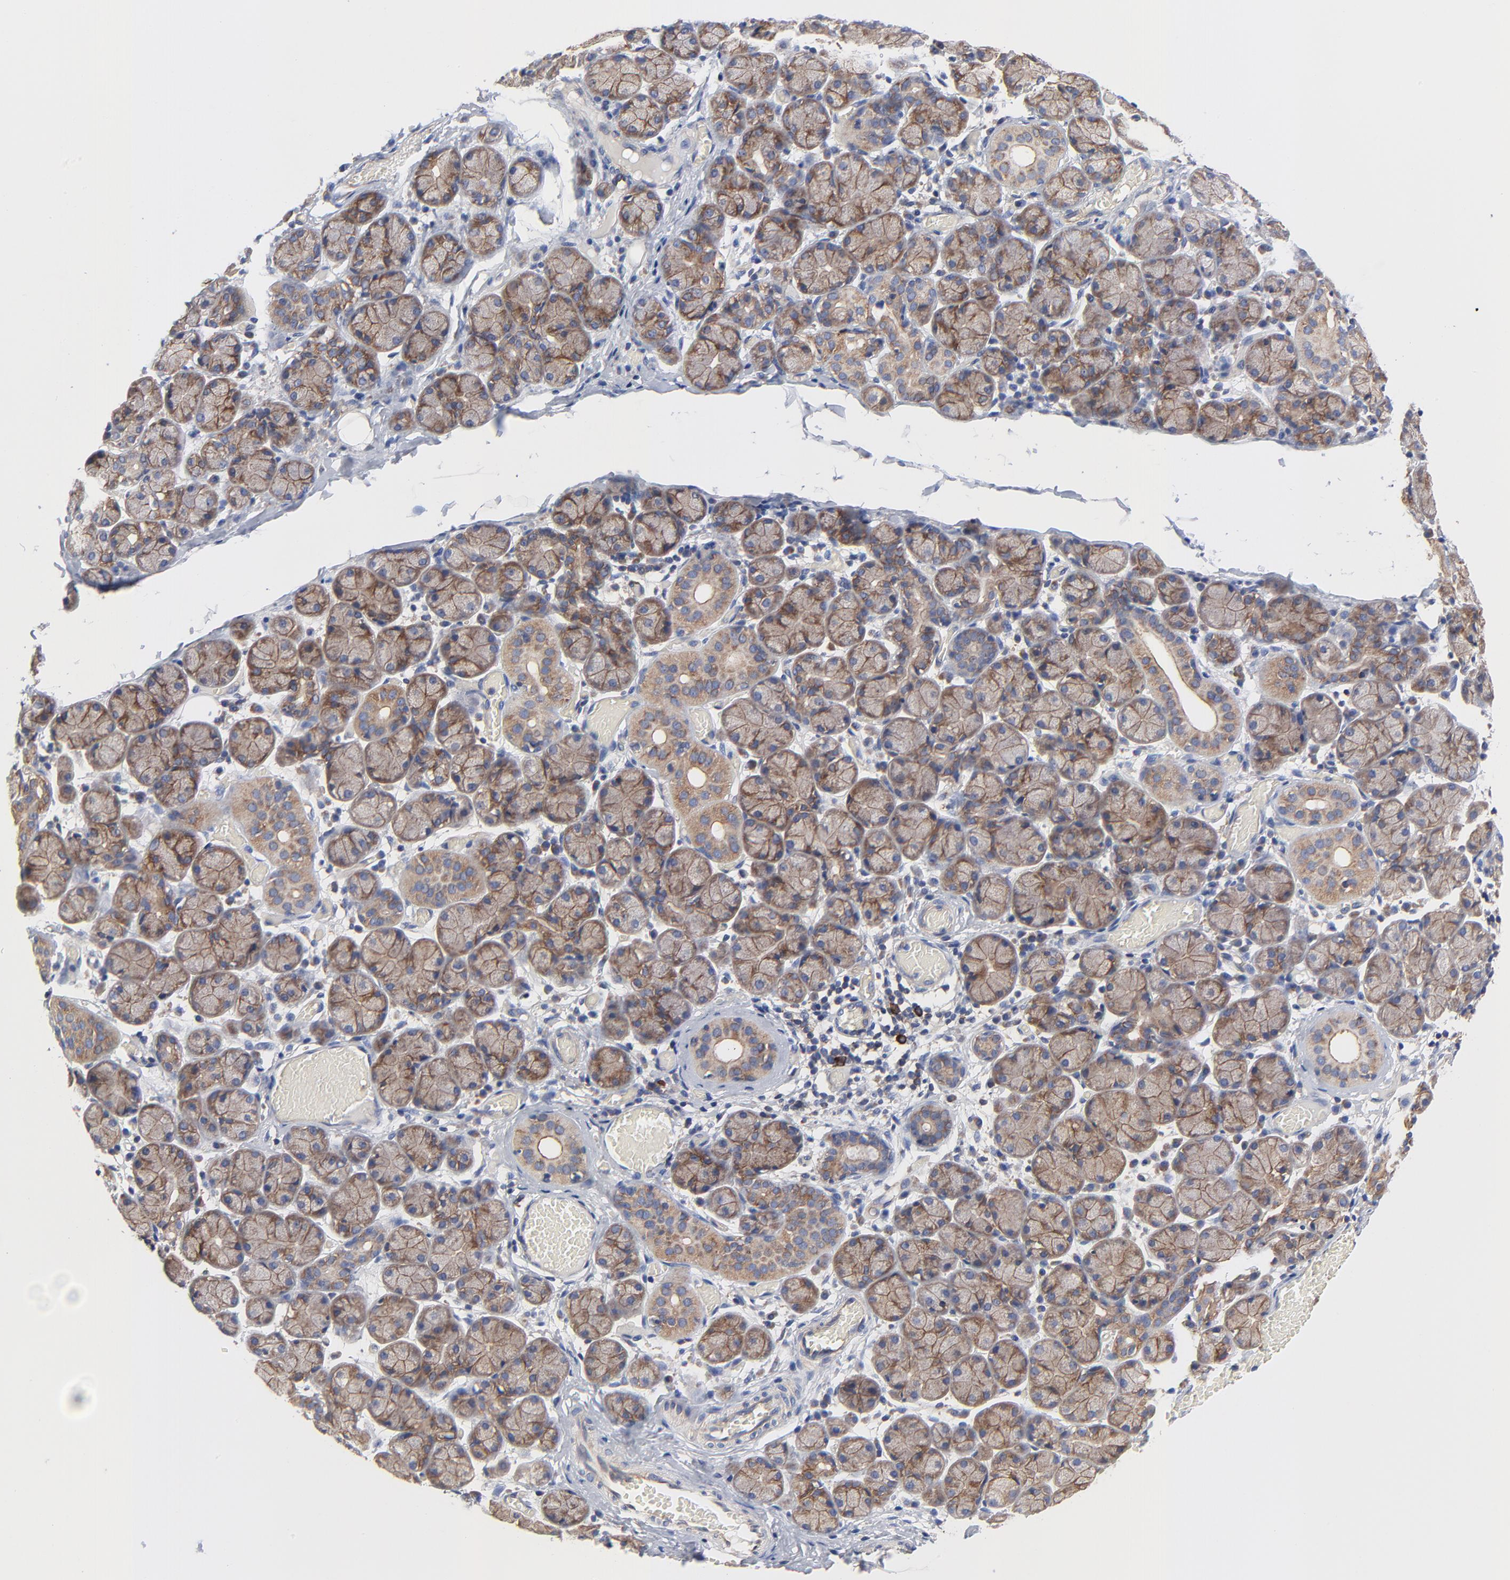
{"staining": {"intensity": "moderate", "quantity": ">75%", "location": "cytoplasmic/membranous"}, "tissue": "salivary gland", "cell_type": "Glandular cells", "image_type": "normal", "snomed": [{"axis": "morphology", "description": "Normal tissue, NOS"}, {"axis": "topography", "description": "Salivary gland"}], "caption": "The image demonstrates immunohistochemical staining of unremarkable salivary gland. There is moderate cytoplasmic/membranous staining is seen in about >75% of glandular cells.", "gene": "CD2AP", "patient": {"sex": "female", "age": 24}}